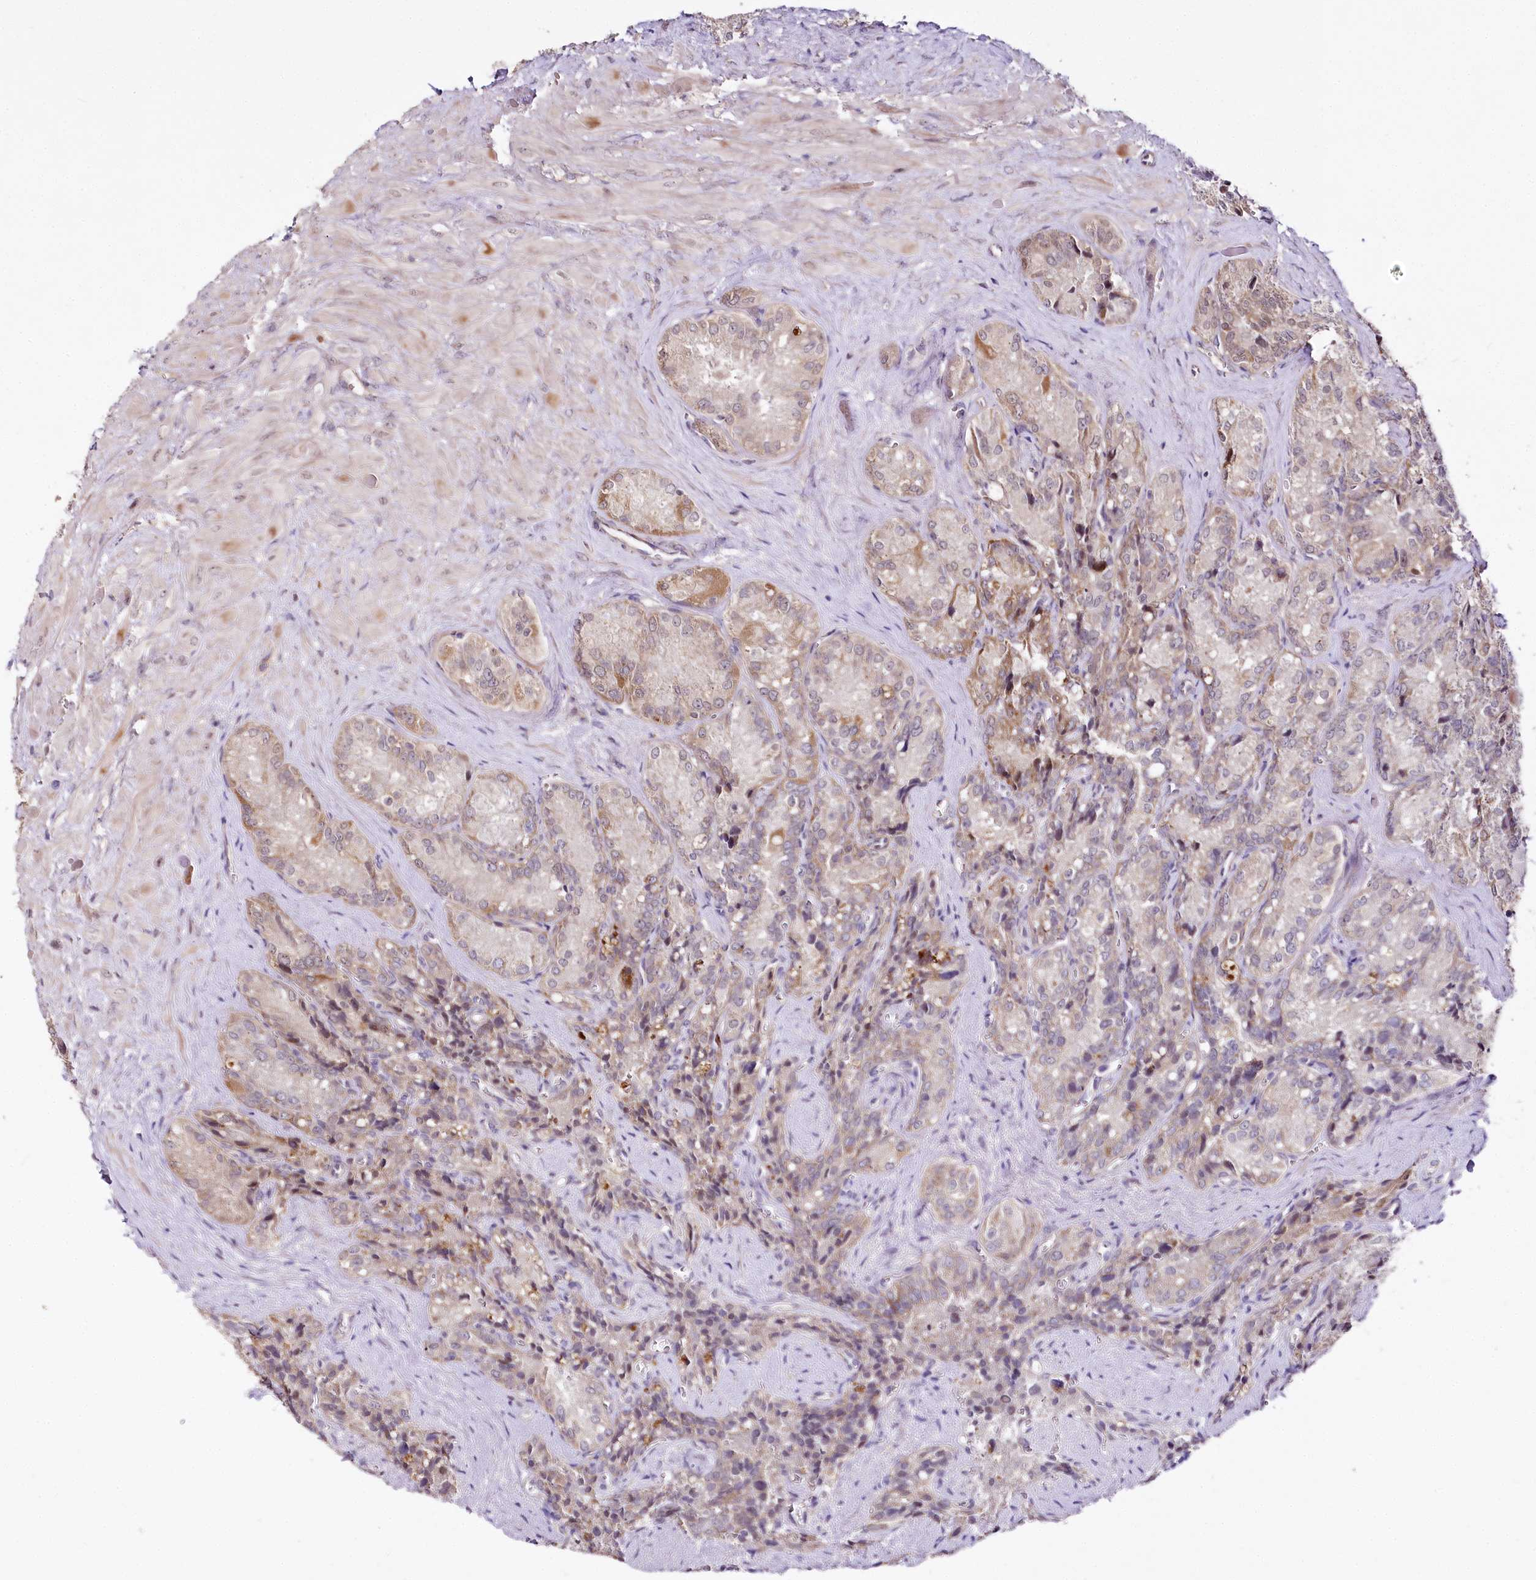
{"staining": {"intensity": "weak", "quantity": ">75%", "location": "cytoplasmic/membranous"}, "tissue": "seminal vesicle", "cell_type": "Glandular cells", "image_type": "normal", "snomed": [{"axis": "morphology", "description": "Normal tissue, NOS"}, {"axis": "topography", "description": "Seminal veicle"}], "caption": "Weak cytoplasmic/membranous staining for a protein is appreciated in approximately >75% of glandular cells of normal seminal vesicle using IHC.", "gene": "ZNF226", "patient": {"sex": "male", "age": 62}}